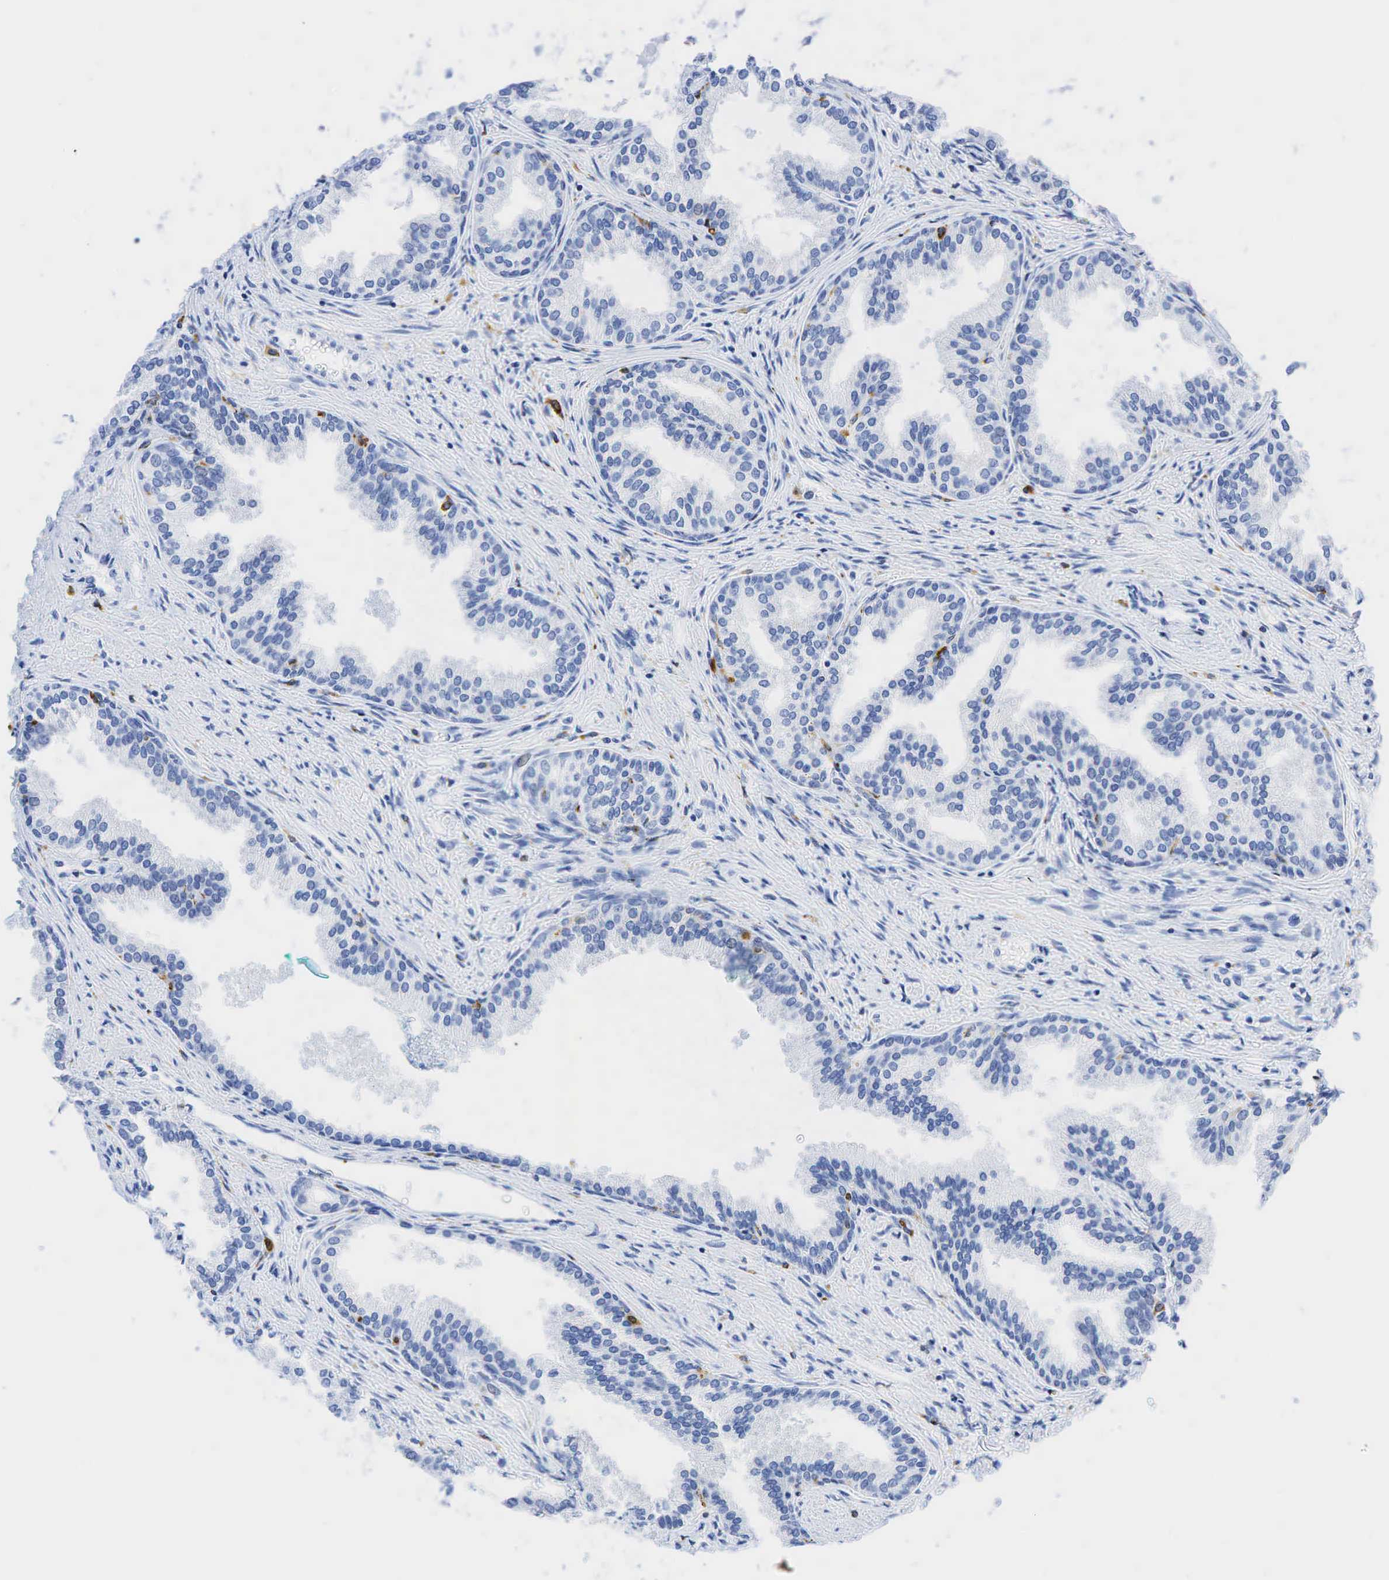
{"staining": {"intensity": "negative", "quantity": "none", "location": "none"}, "tissue": "prostate", "cell_type": "Glandular cells", "image_type": "normal", "snomed": [{"axis": "morphology", "description": "Normal tissue, NOS"}, {"axis": "topography", "description": "Prostate"}], "caption": "A high-resolution micrograph shows immunohistochemistry staining of normal prostate, which reveals no significant staining in glandular cells.", "gene": "CD68", "patient": {"sex": "male", "age": 68}}